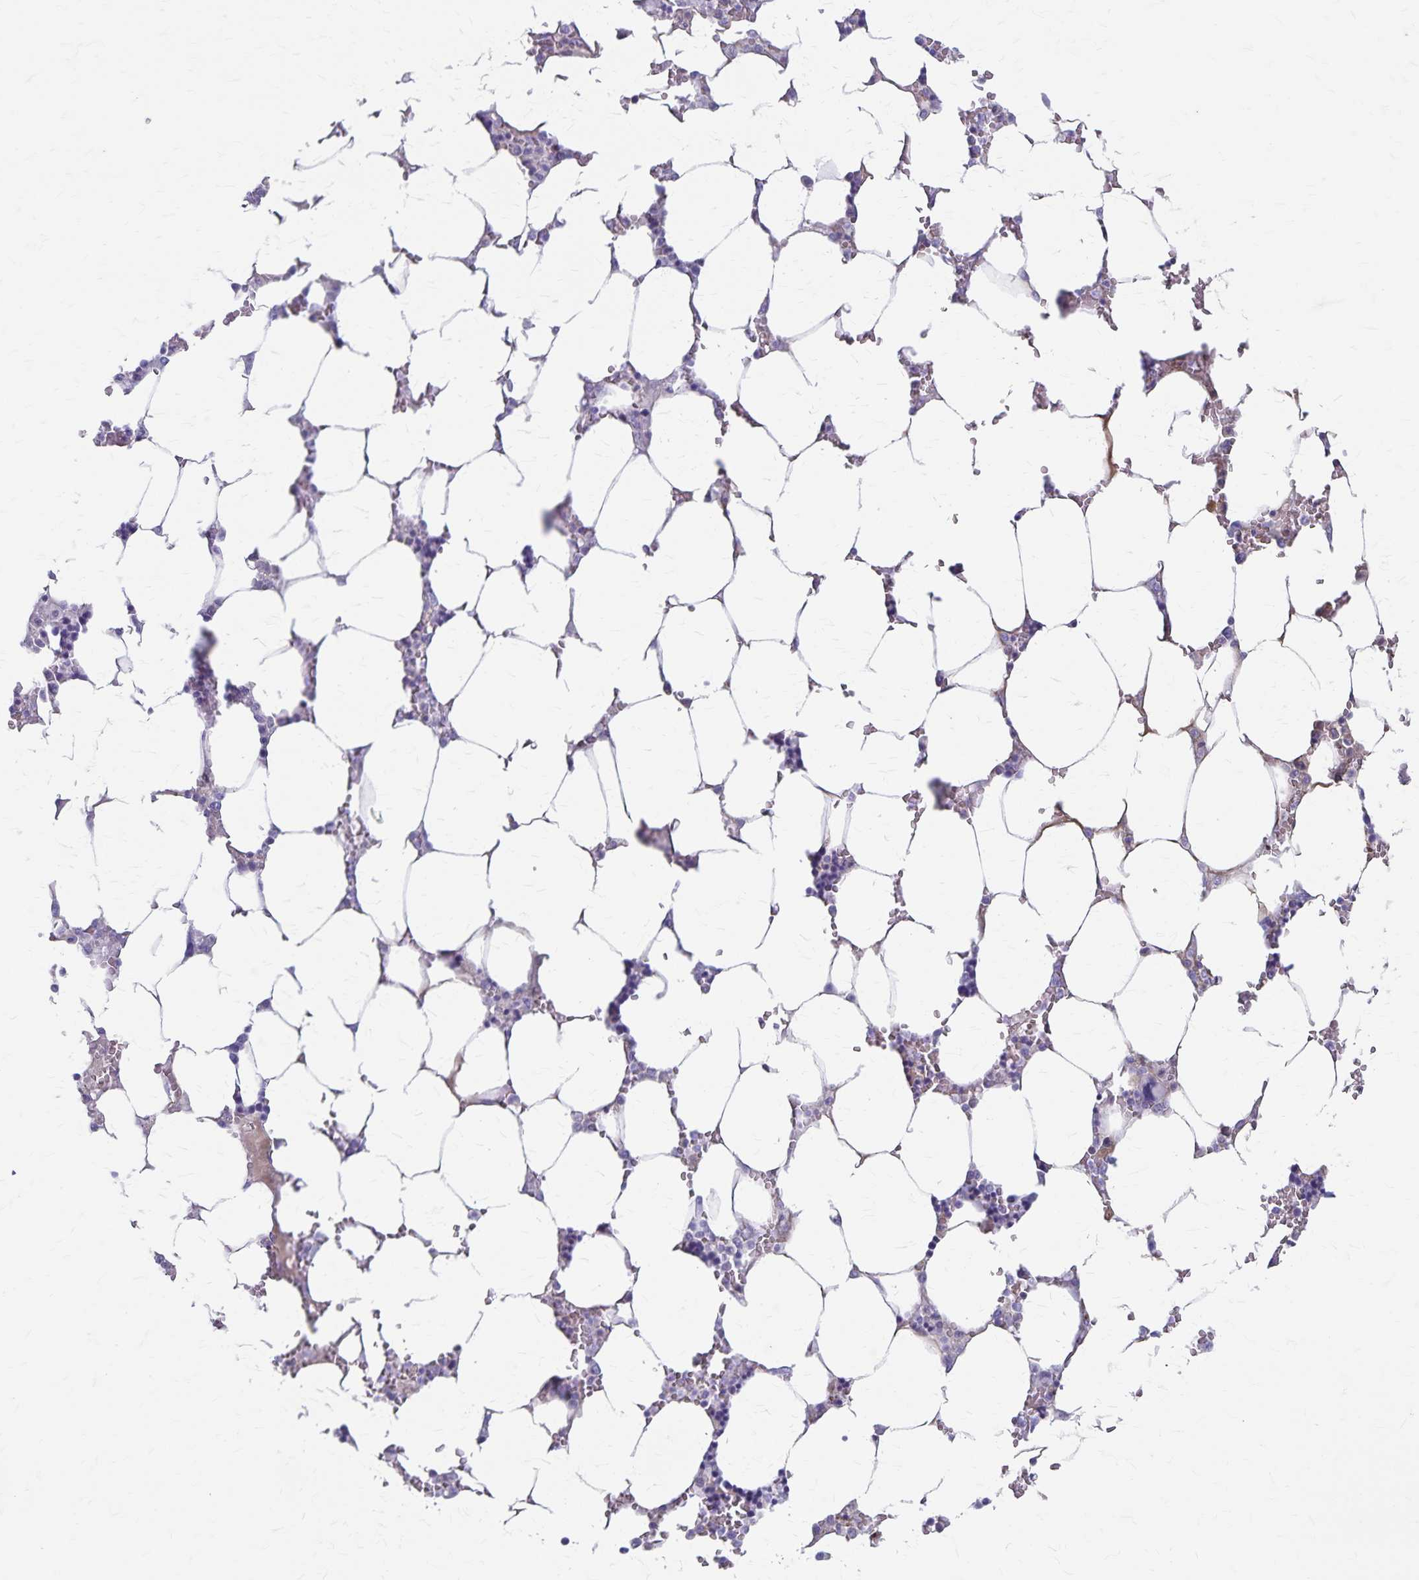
{"staining": {"intensity": "negative", "quantity": "none", "location": "none"}, "tissue": "bone marrow", "cell_type": "Hematopoietic cells", "image_type": "normal", "snomed": [{"axis": "morphology", "description": "Normal tissue, NOS"}, {"axis": "topography", "description": "Bone marrow"}], "caption": "High power microscopy image of an IHC photomicrograph of unremarkable bone marrow, revealing no significant expression in hematopoietic cells. (Brightfield microscopy of DAB immunohistochemistry (IHC) at high magnification).", "gene": "GPBAR1", "patient": {"sex": "male", "age": 64}}